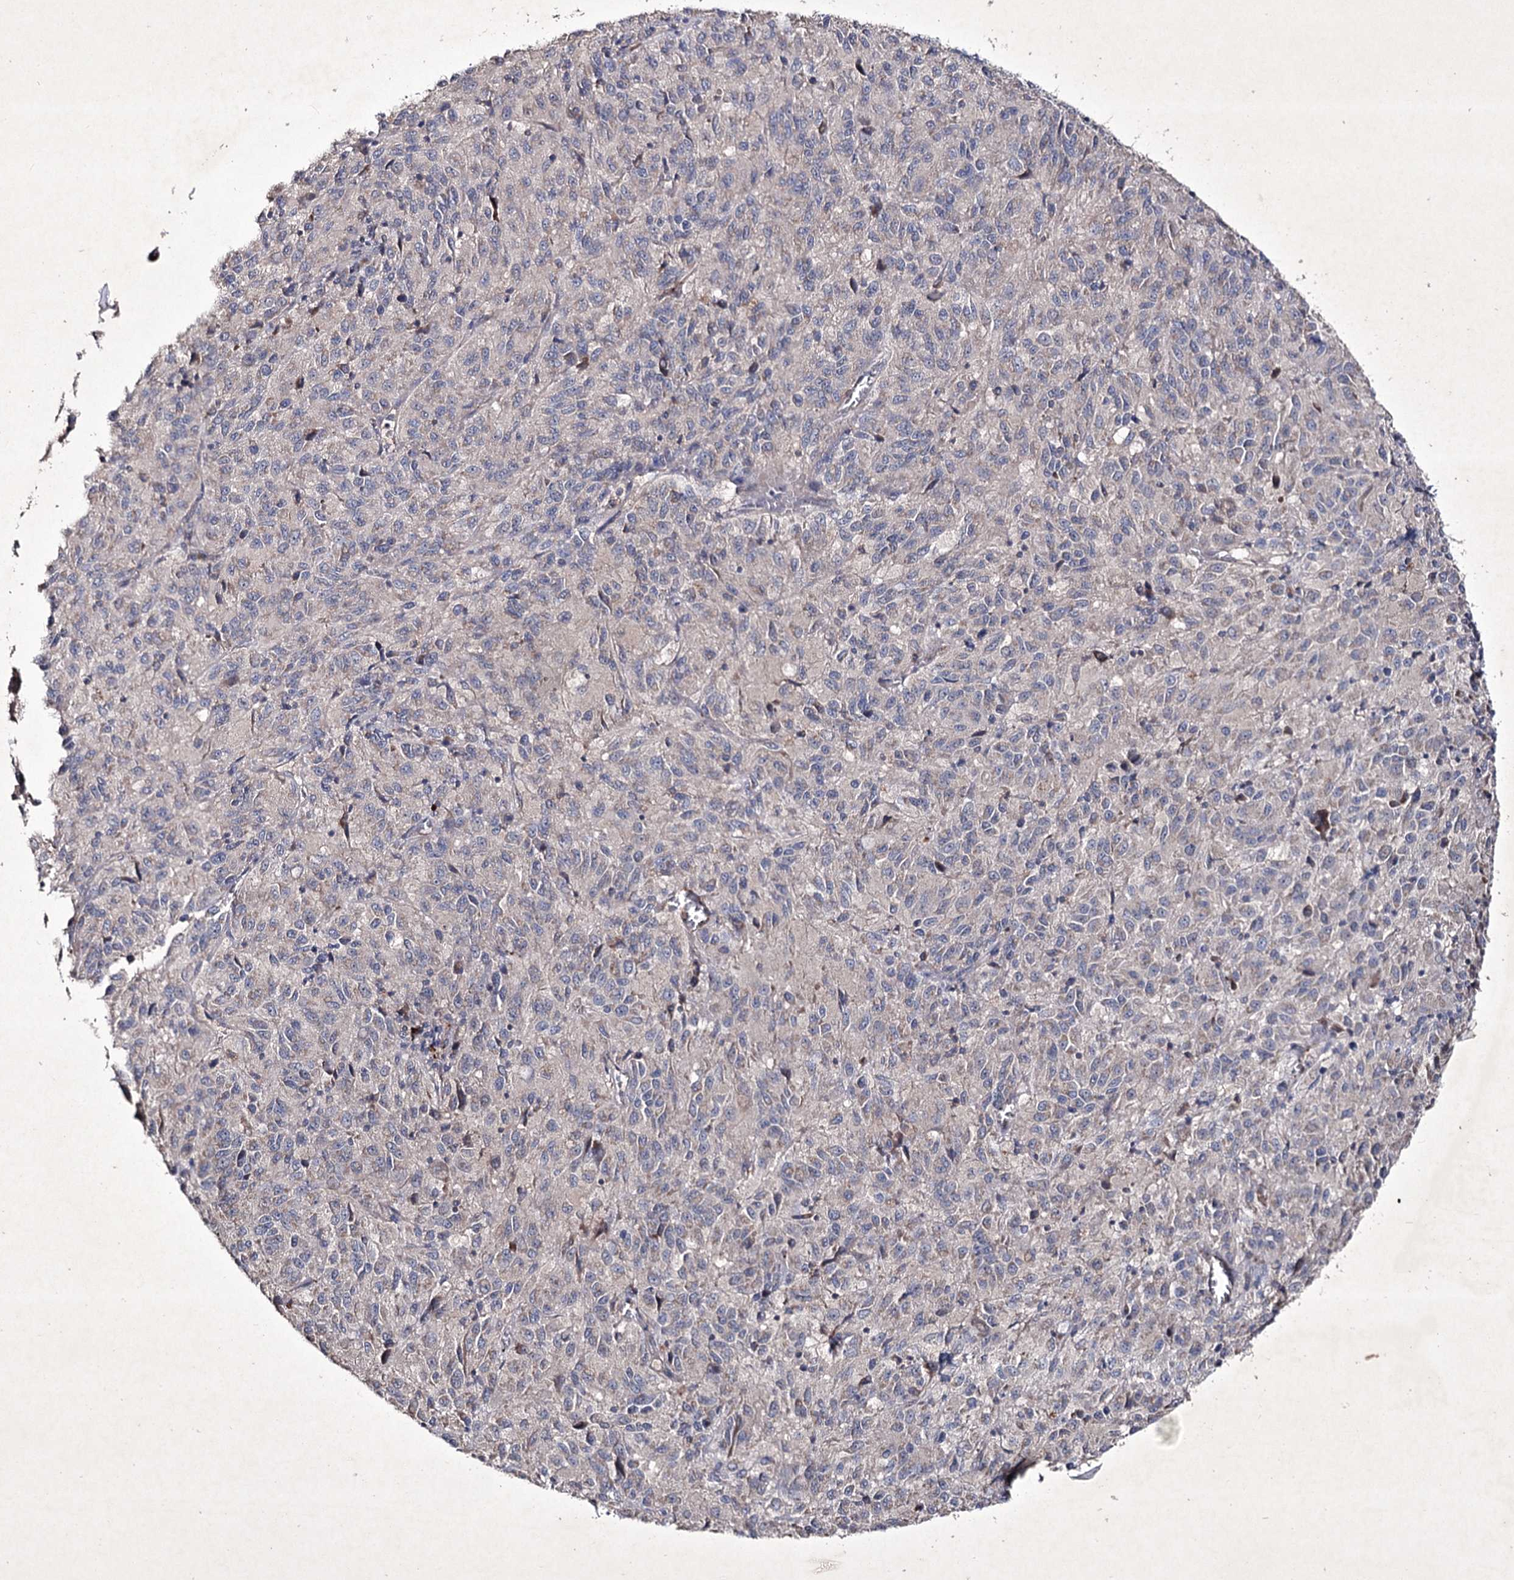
{"staining": {"intensity": "negative", "quantity": "none", "location": "none"}, "tissue": "melanoma", "cell_type": "Tumor cells", "image_type": "cancer", "snomed": [{"axis": "morphology", "description": "Malignant melanoma, Metastatic site"}, {"axis": "topography", "description": "Lung"}], "caption": "Immunohistochemistry histopathology image of neoplastic tissue: melanoma stained with DAB reveals no significant protein staining in tumor cells. (DAB immunohistochemistry with hematoxylin counter stain).", "gene": "SEMA4G", "patient": {"sex": "male", "age": 64}}